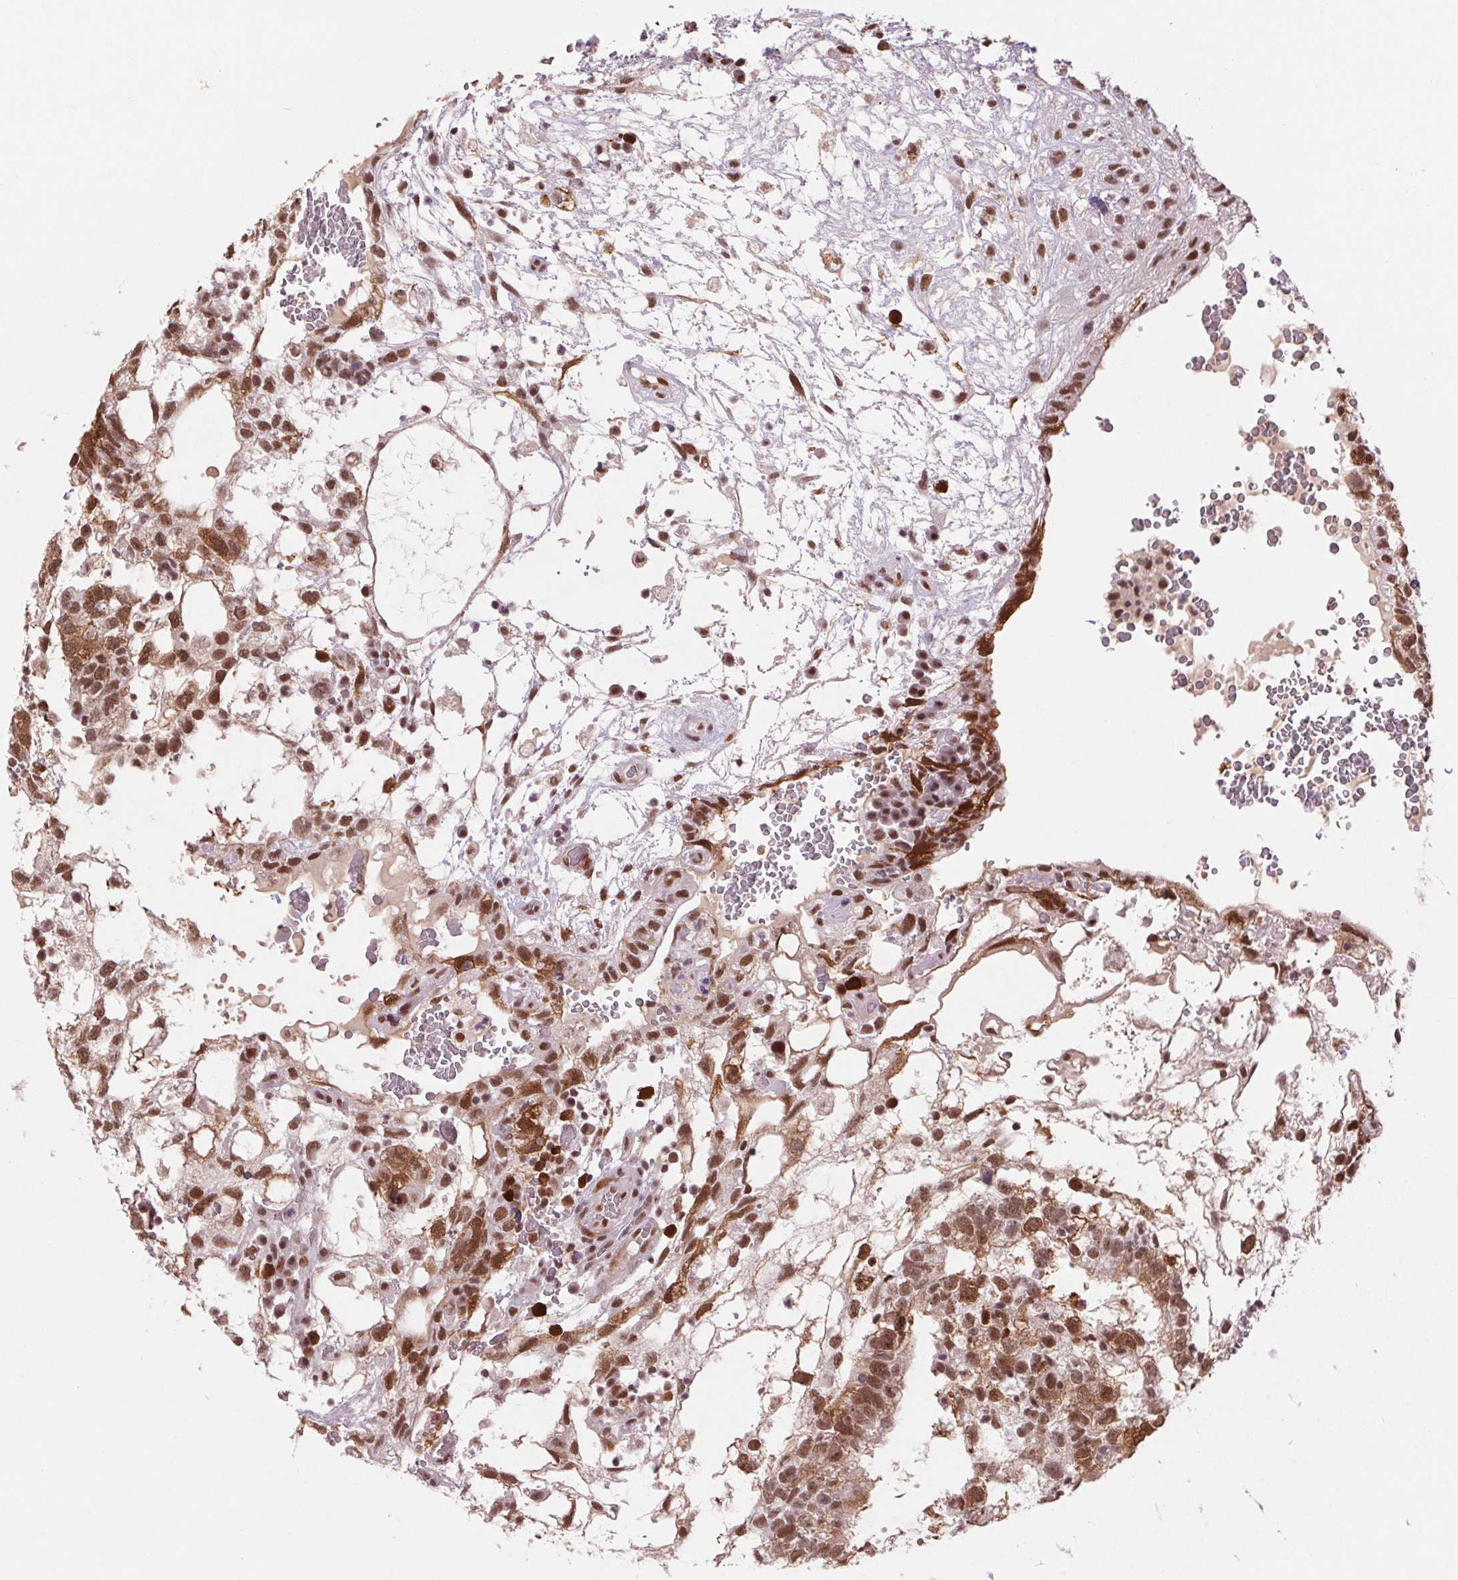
{"staining": {"intensity": "moderate", "quantity": ">75%", "location": "nuclear"}, "tissue": "testis cancer", "cell_type": "Tumor cells", "image_type": "cancer", "snomed": [{"axis": "morphology", "description": "Normal tissue, NOS"}, {"axis": "morphology", "description": "Carcinoma, Embryonal, NOS"}, {"axis": "topography", "description": "Testis"}], "caption": "A micrograph showing moderate nuclear positivity in about >75% of tumor cells in testis cancer (embryonal carcinoma), as visualized by brown immunohistochemical staining.", "gene": "CD2BP2", "patient": {"sex": "male", "age": 32}}